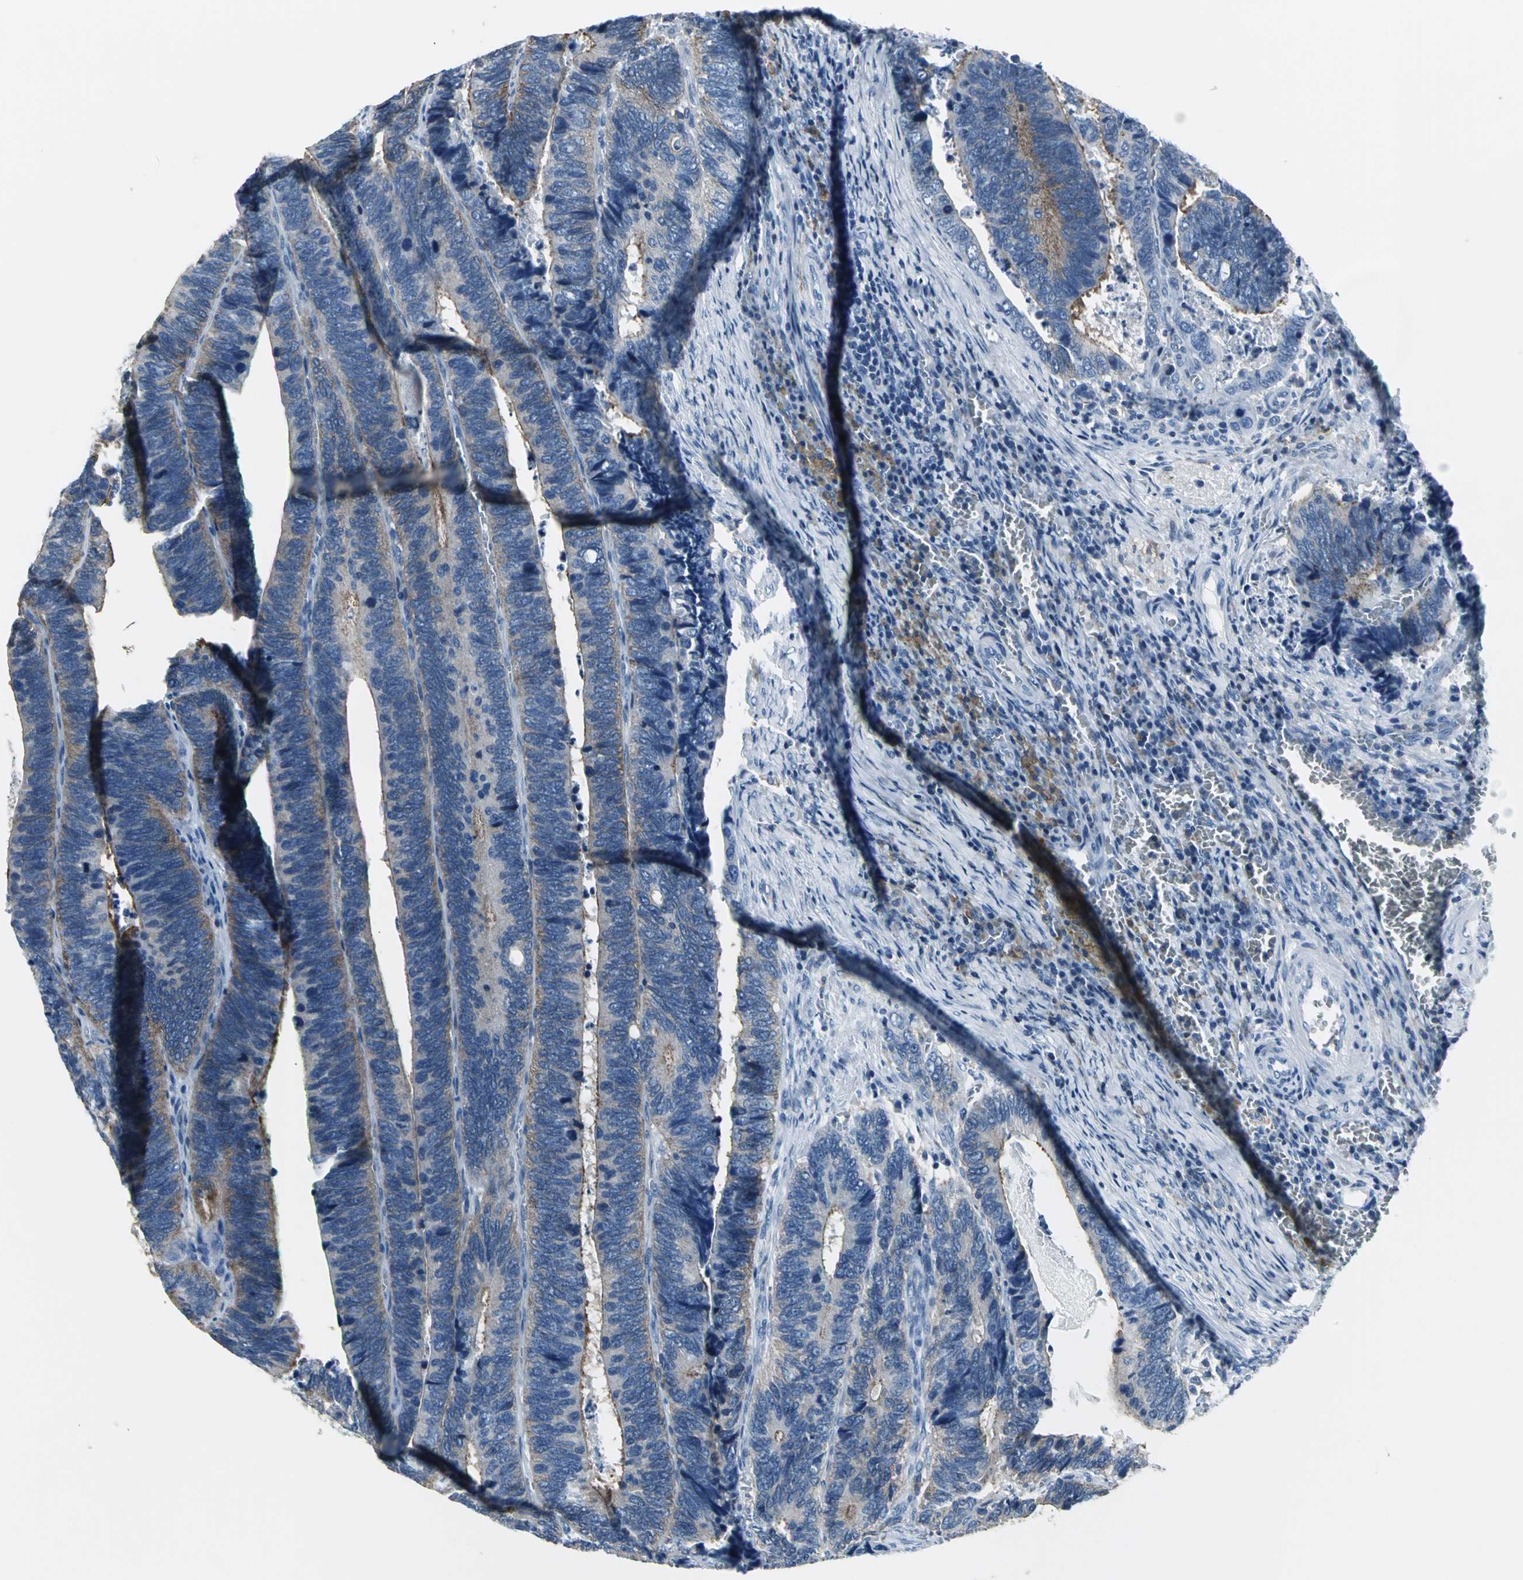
{"staining": {"intensity": "moderate", "quantity": ">75%", "location": "cytoplasmic/membranous"}, "tissue": "colorectal cancer", "cell_type": "Tumor cells", "image_type": "cancer", "snomed": [{"axis": "morphology", "description": "Adenocarcinoma, NOS"}, {"axis": "topography", "description": "Colon"}], "caption": "Tumor cells demonstrate medium levels of moderate cytoplasmic/membranous staining in about >75% of cells in adenocarcinoma (colorectal).", "gene": "IQGAP2", "patient": {"sex": "male", "age": 72}}